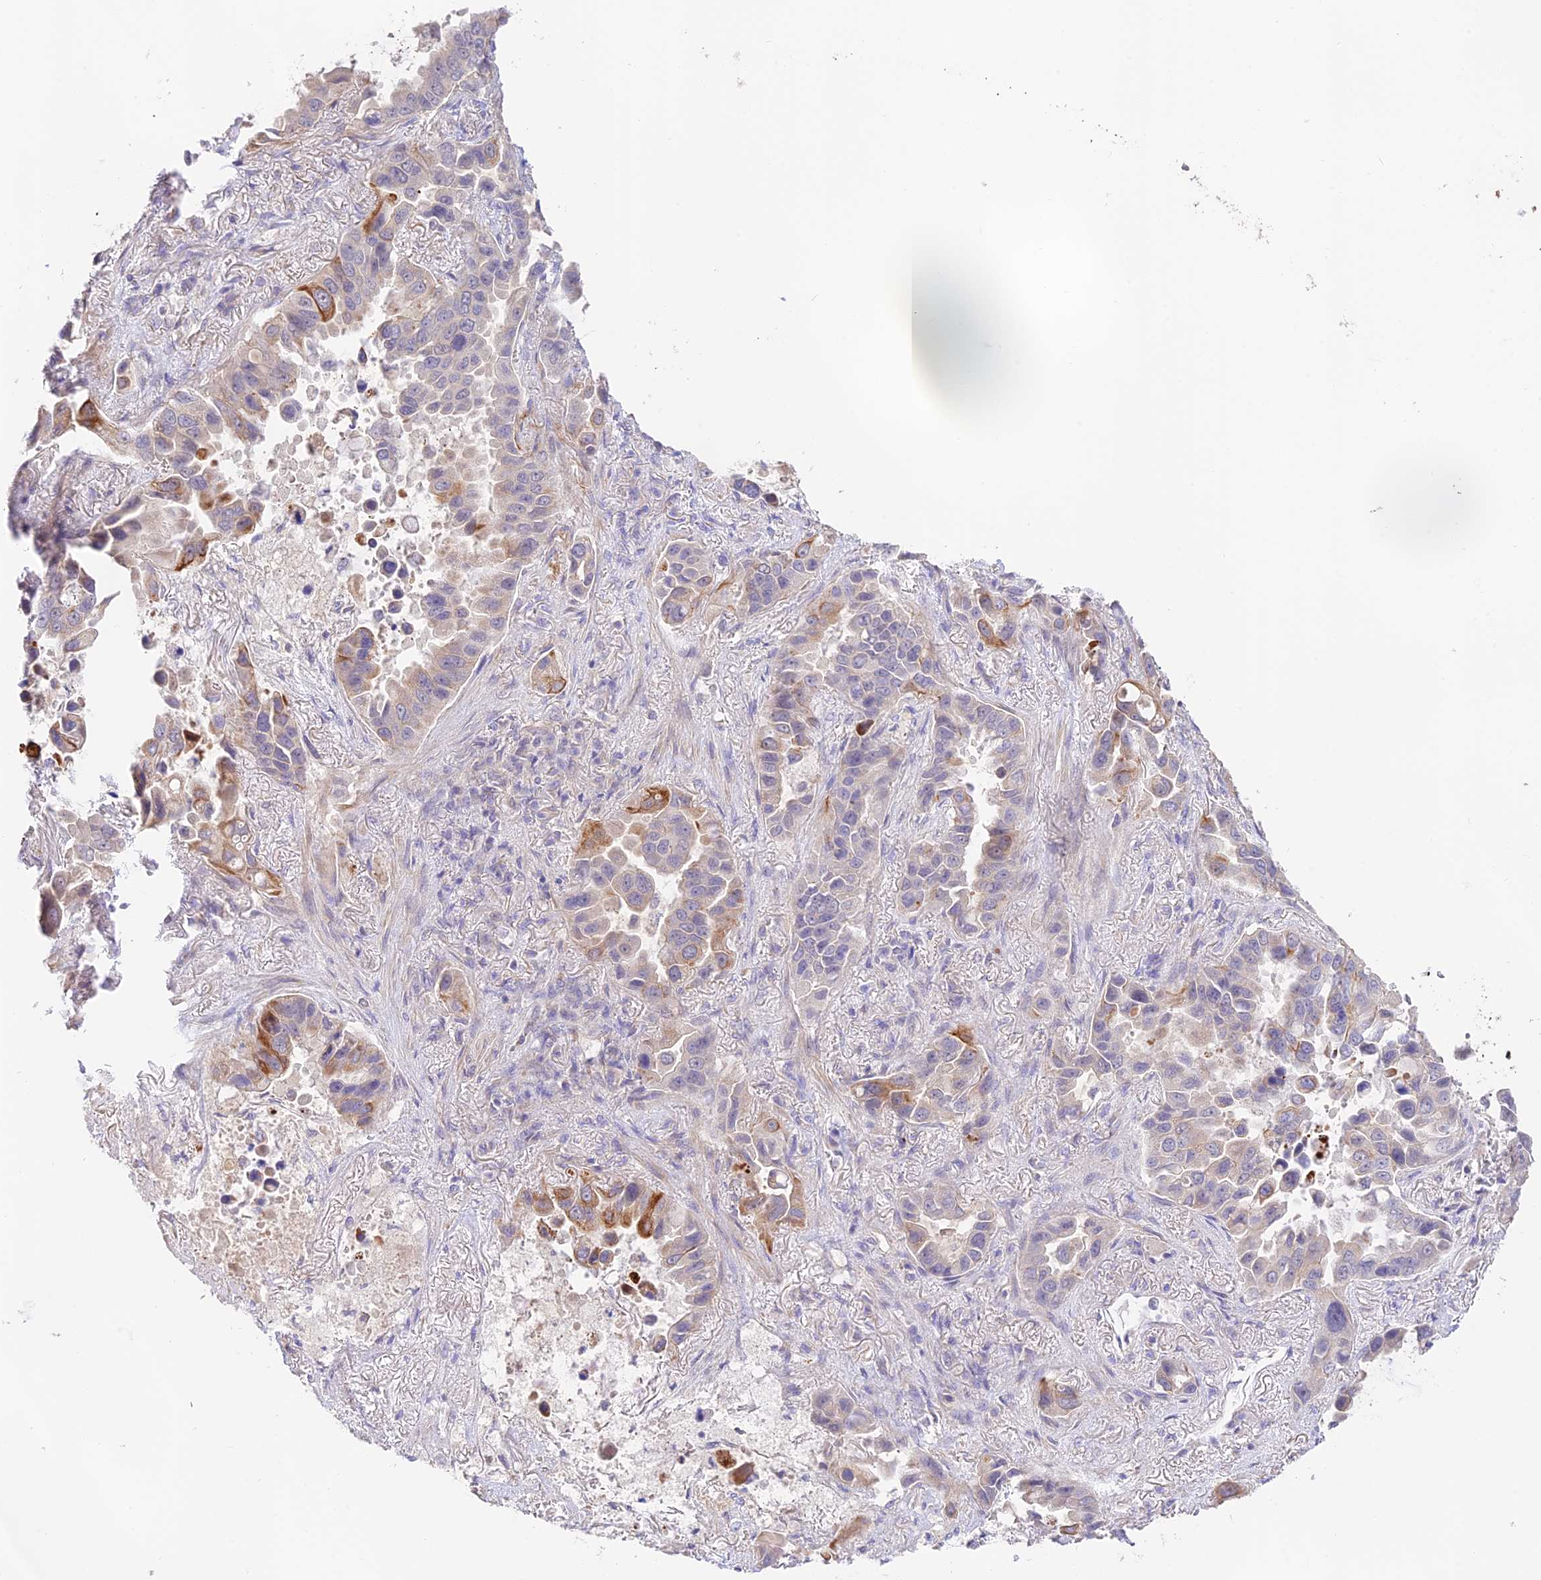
{"staining": {"intensity": "moderate", "quantity": "<25%", "location": "cytoplasmic/membranous"}, "tissue": "lung cancer", "cell_type": "Tumor cells", "image_type": "cancer", "snomed": [{"axis": "morphology", "description": "Adenocarcinoma, NOS"}, {"axis": "topography", "description": "Lung"}], "caption": "Tumor cells show moderate cytoplasmic/membranous expression in about <25% of cells in lung cancer (adenocarcinoma). (Brightfield microscopy of DAB IHC at high magnification).", "gene": "CAMSAP3", "patient": {"sex": "male", "age": 64}}